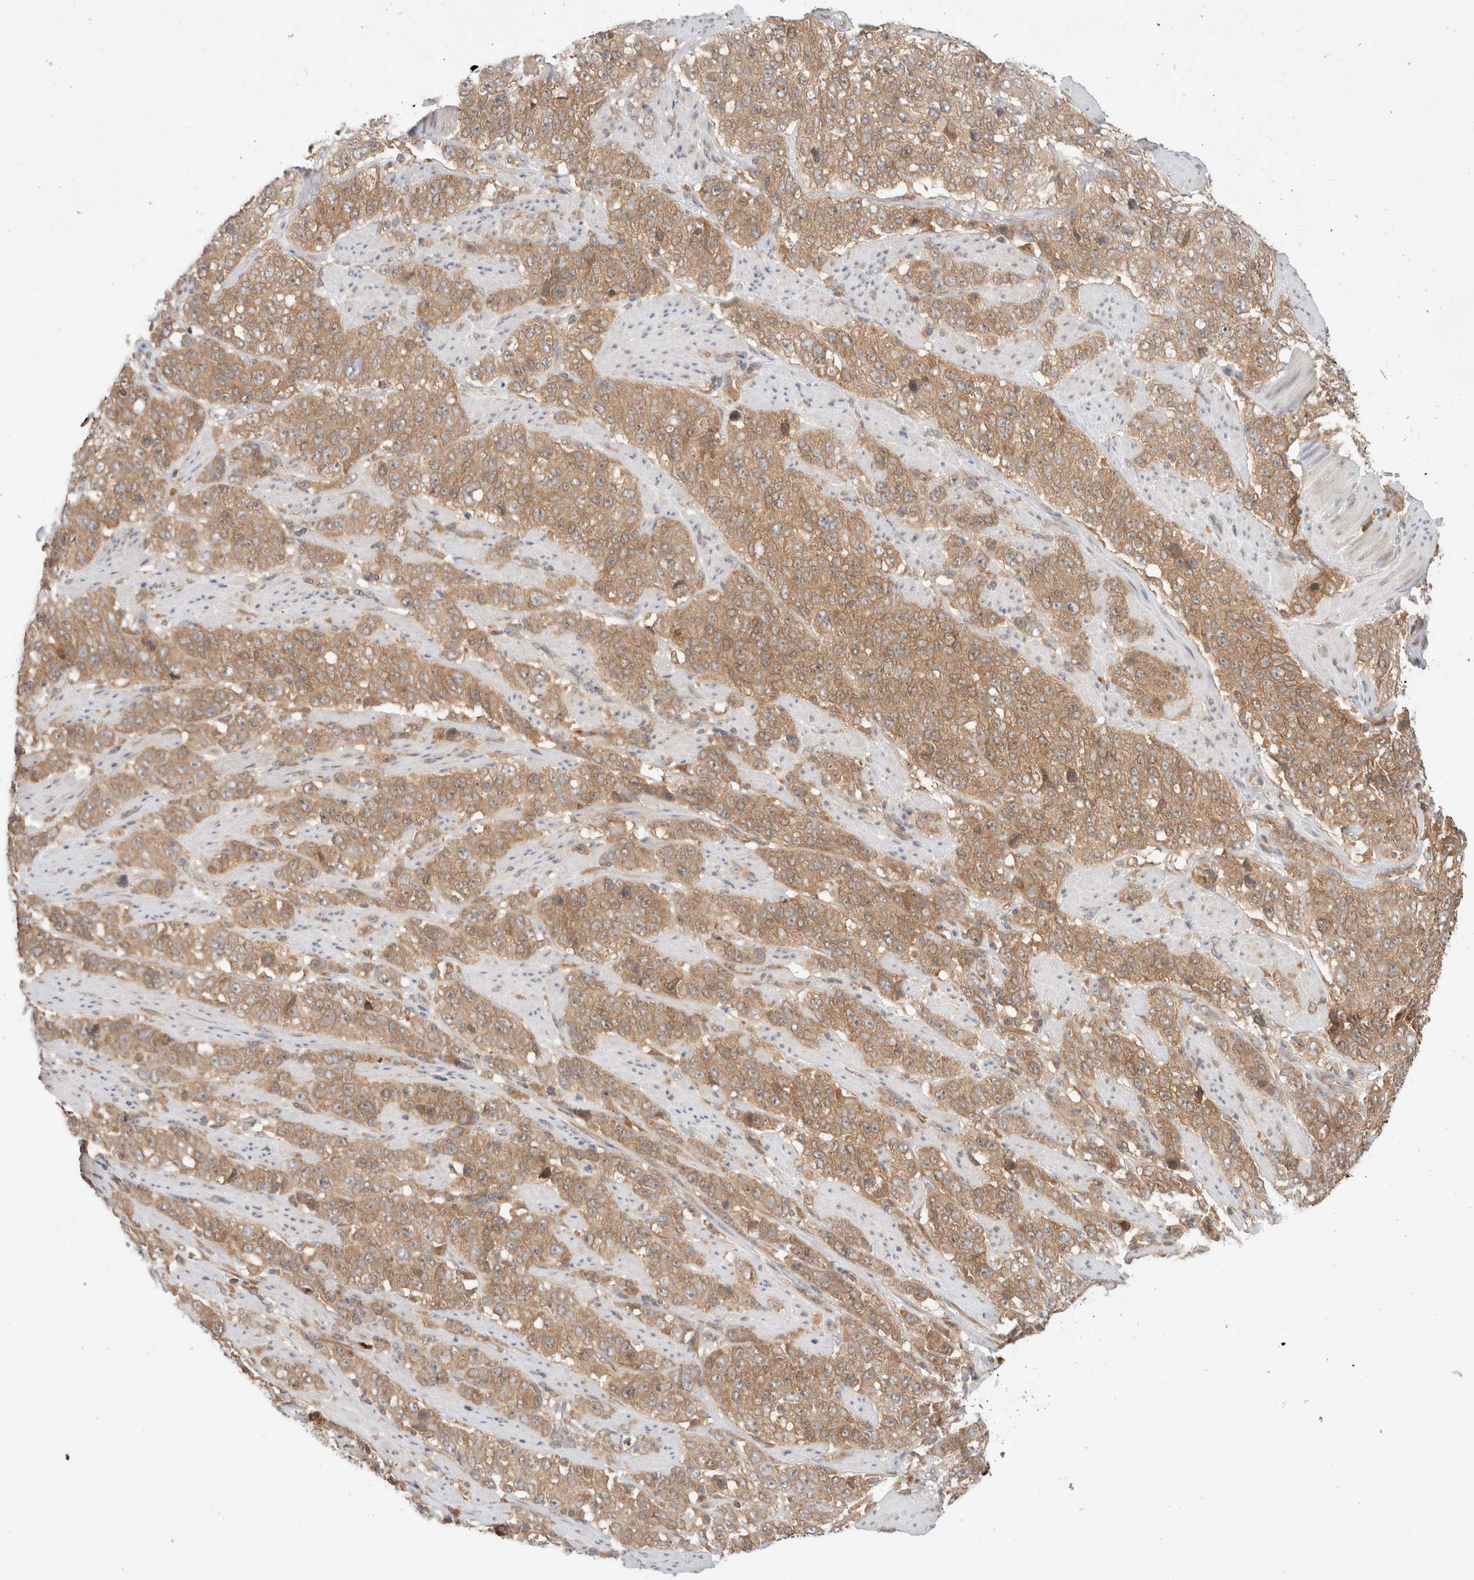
{"staining": {"intensity": "weak", "quantity": ">75%", "location": "cytoplasmic/membranous"}, "tissue": "stomach cancer", "cell_type": "Tumor cells", "image_type": "cancer", "snomed": [{"axis": "morphology", "description": "Adenocarcinoma, NOS"}, {"axis": "topography", "description": "Stomach"}], "caption": "Approximately >75% of tumor cells in adenocarcinoma (stomach) show weak cytoplasmic/membranous protein staining as visualized by brown immunohistochemical staining.", "gene": "XKR4", "patient": {"sex": "male", "age": 48}}